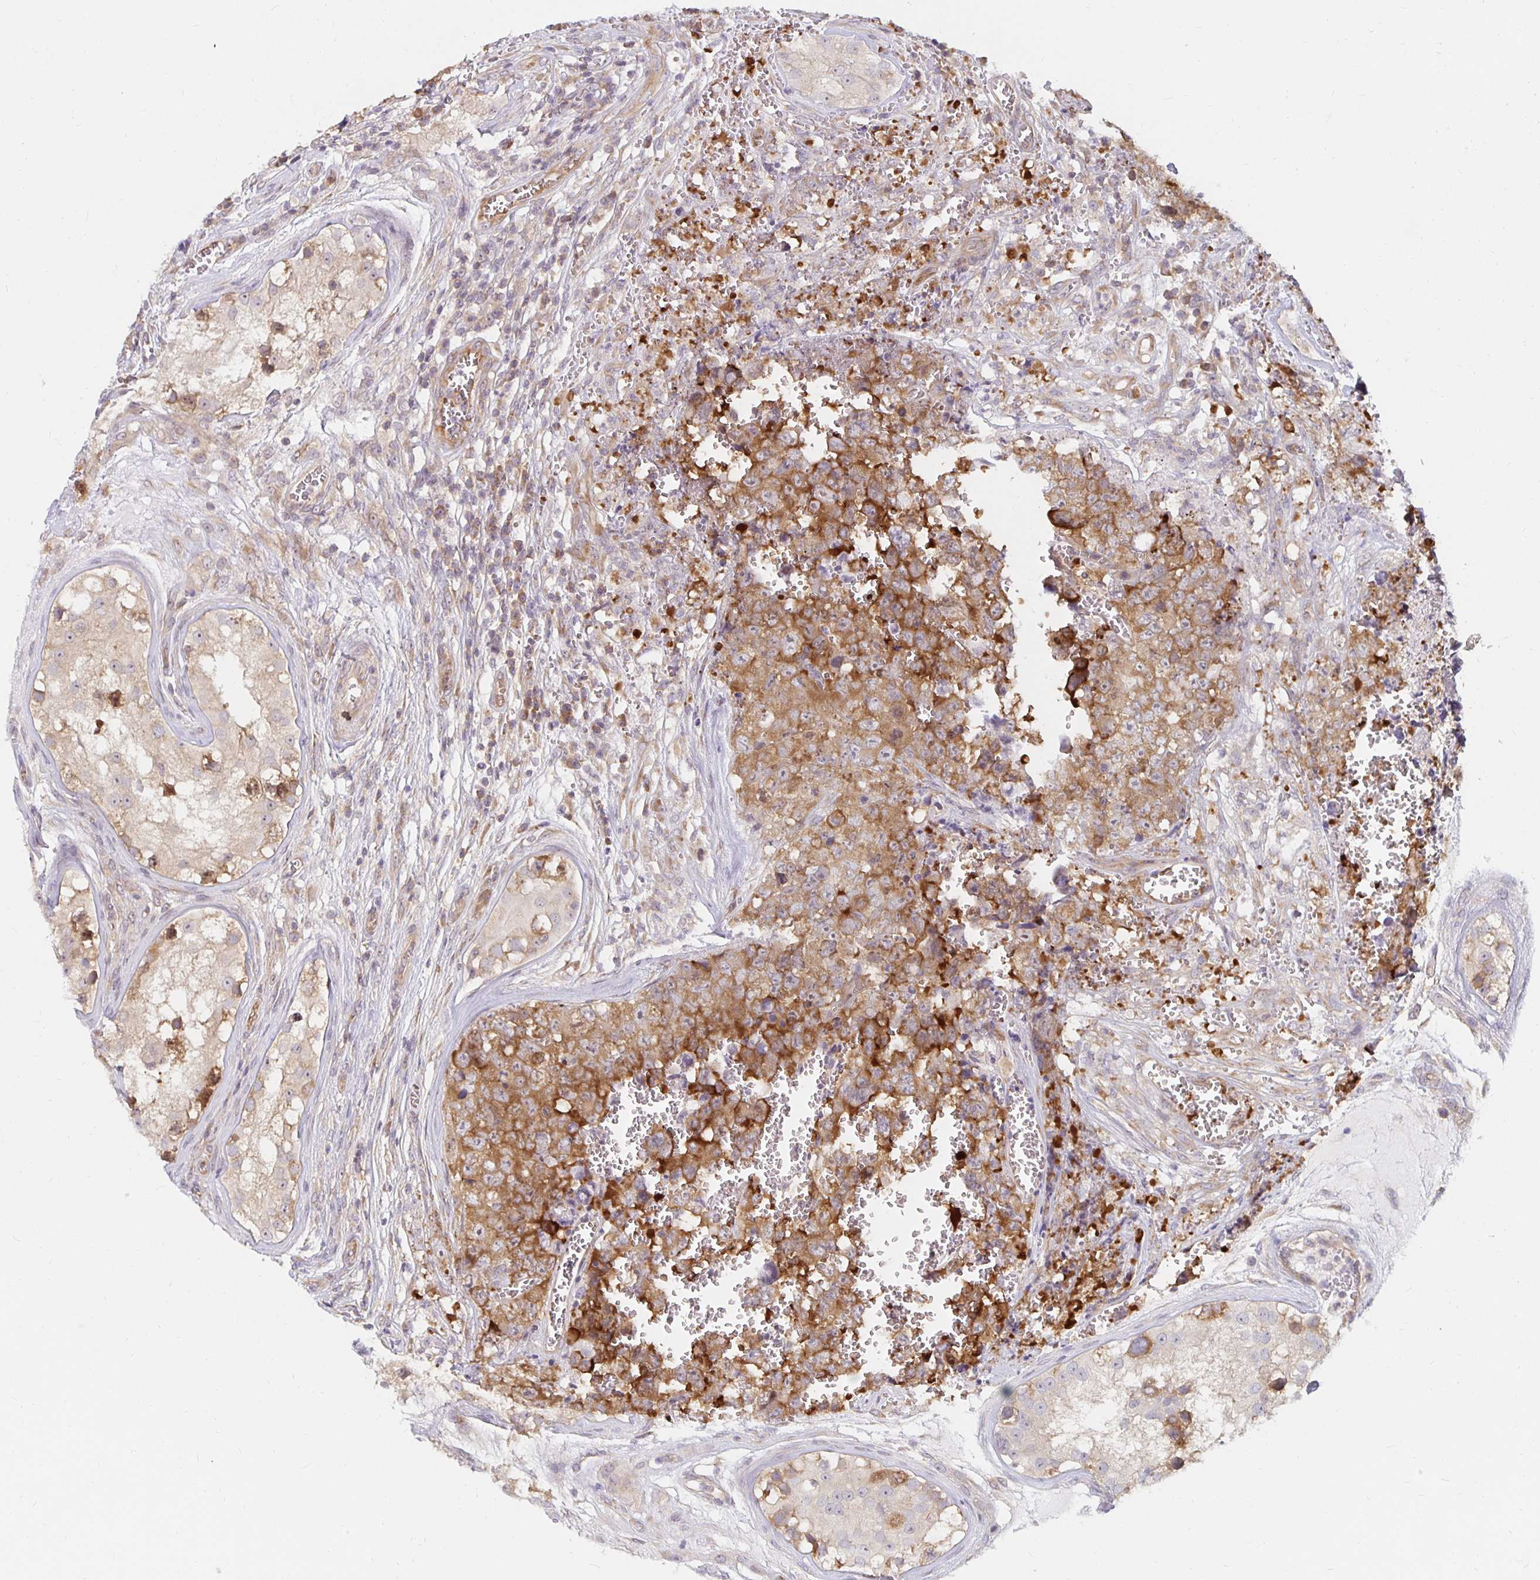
{"staining": {"intensity": "moderate", "quantity": ">75%", "location": "cytoplasmic/membranous"}, "tissue": "testis cancer", "cell_type": "Tumor cells", "image_type": "cancer", "snomed": [{"axis": "morphology", "description": "Carcinoma, Embryonal, NOS"}, {"axis": "topography", "description": "Testis"}], "caption": "An immunohistochemistry (IHC) image of neoplastic tissue is shown. Protein staining in brown shows moderate cytoplasmic/membranous positivity in testis cancer within tumor cells. Using DAB (brown) and hematoxylin (blue) stains, captured at high magnification using brightfield microscopy.", "gene": "PDAP1", "patient": {"sex": "male", "age": 18}}